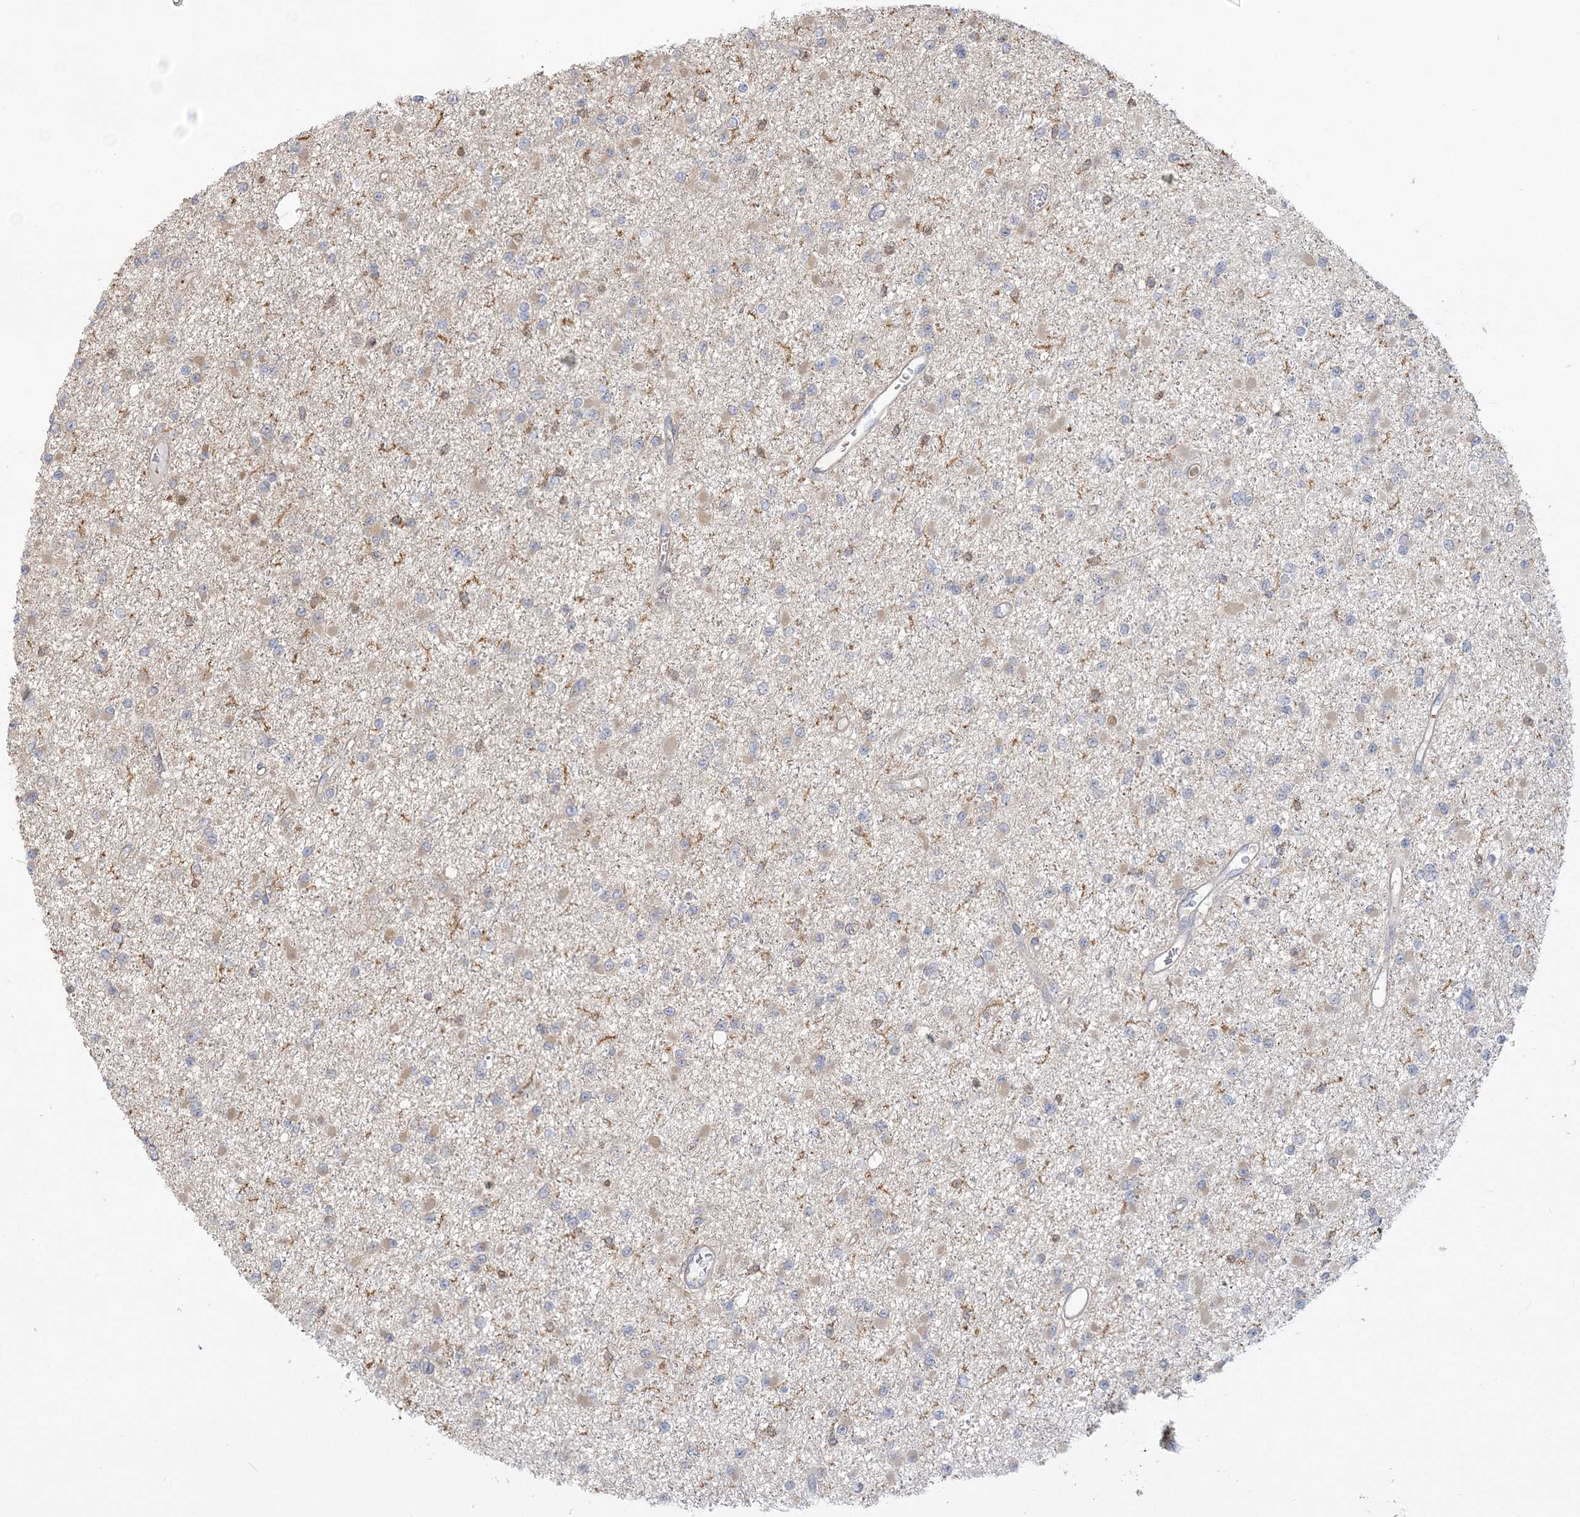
{"staining": {"intensity": "negative", "quantity": "none", "location": "none"}, "tissue": "glioma", "cell_type": "Tumor cells", "image_type": "cancer", "snomed": [{"axis": "morphology", "description": "Glioma, malignant, Low grade"}, {"axis": "topography", "description": "Brain"}], "caption": "Low-grade glioma (malignant) was stained to show a protein in brown. There is no significant staining in tumor cells.", "gene": "ANKS1A", "patient": {"sex": "female", "age": 22}}